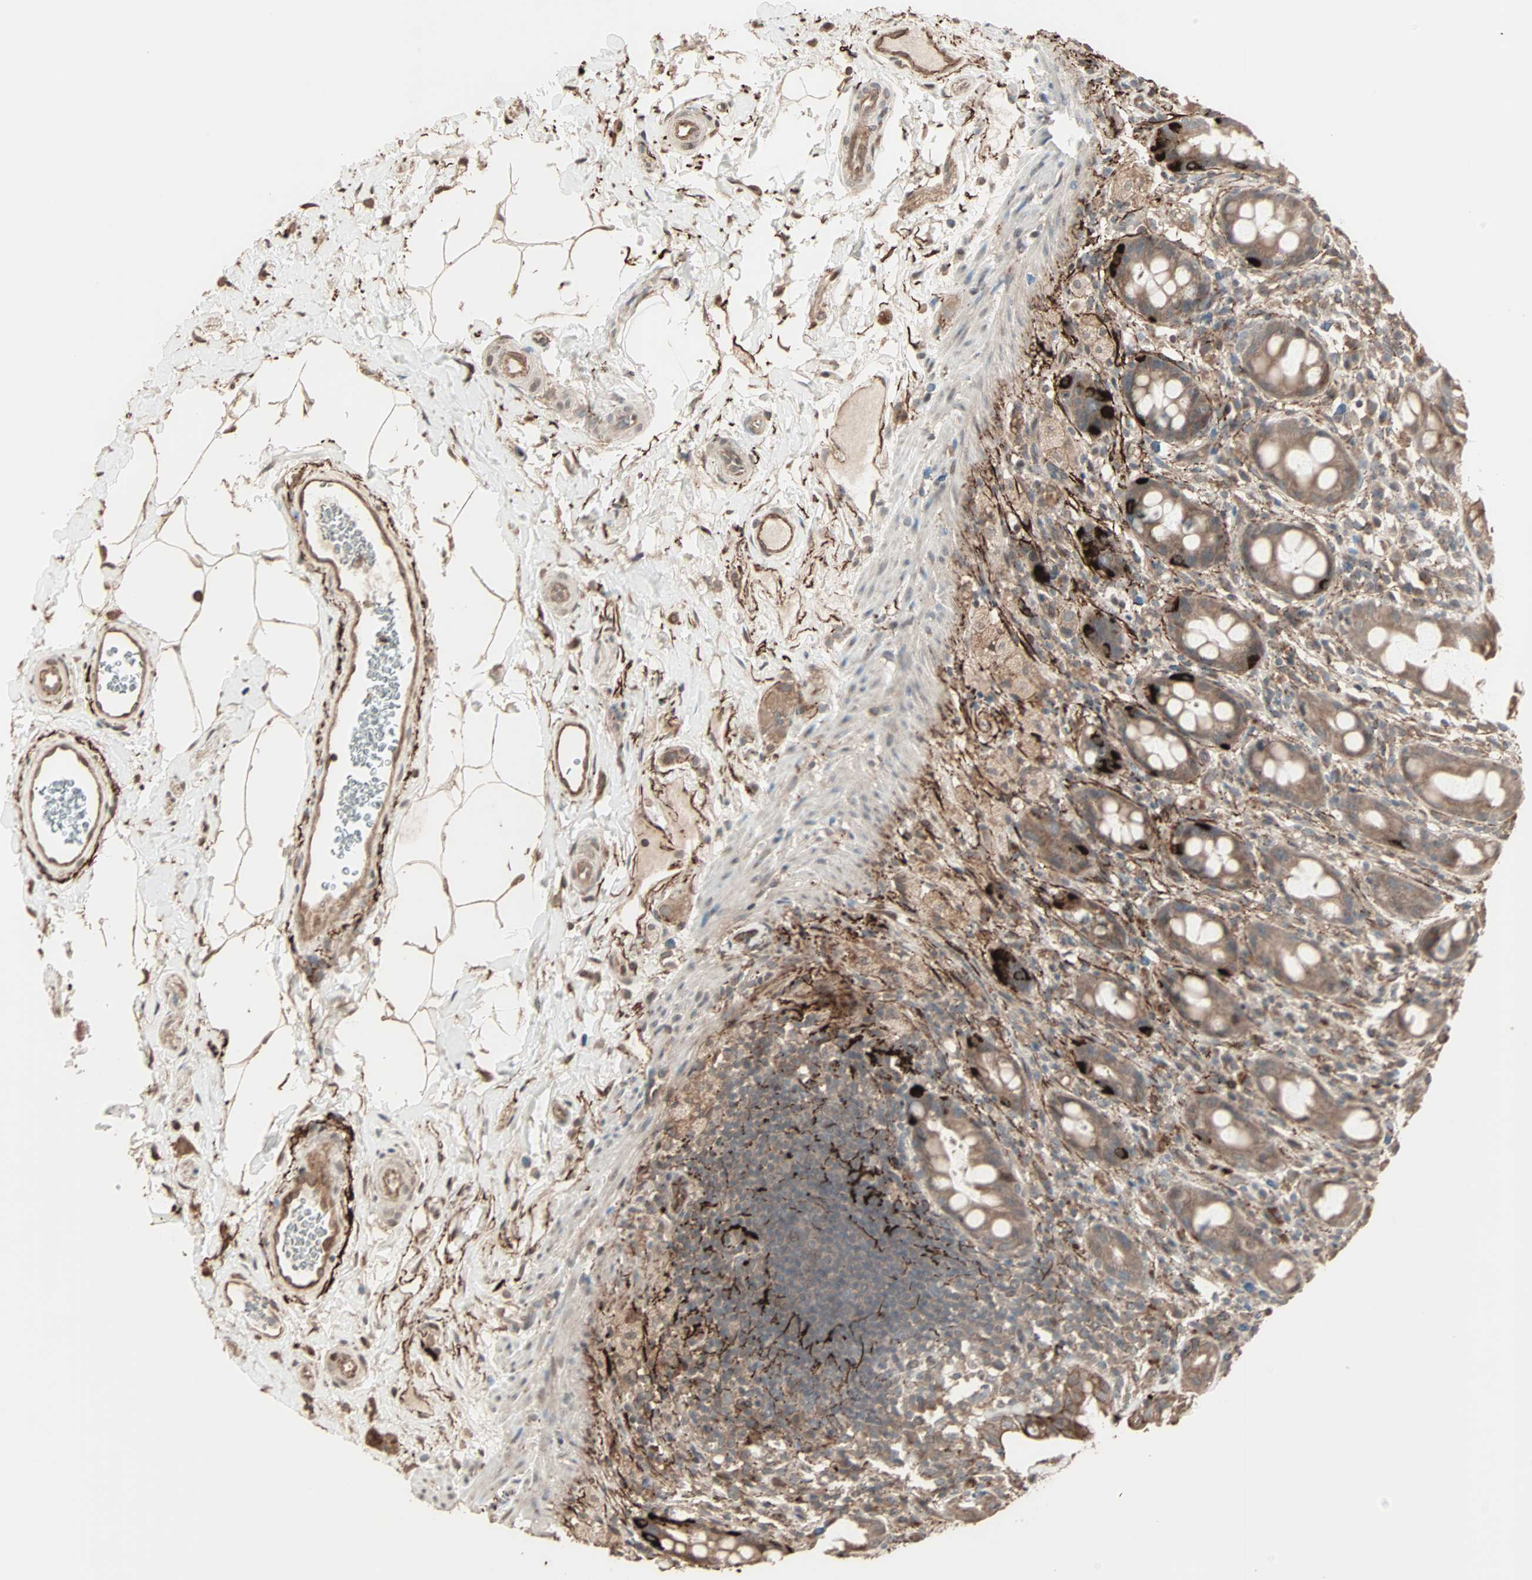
{"staining": {"intensity": "moderate", "quantity": ">75%", "location": "cytoplasmic/membranous"}, "tissue": "rectum", "cell_type": "Glandular cells", "image_type": "normal", "snomed": [{"axis": "morphology", "description": "Normal tissue, NOS"}, {"axis": "topography", "description": "Rectum"}], "caption": "Protein staining reveals moderate cytoplasmic/membranous positivity in about >75% of glandular cells in benign rectum. (IHC, brightfield microscopy, high magnification).", "gene": "CALCRL", "patient": {"sex": "male", "age": 44}}